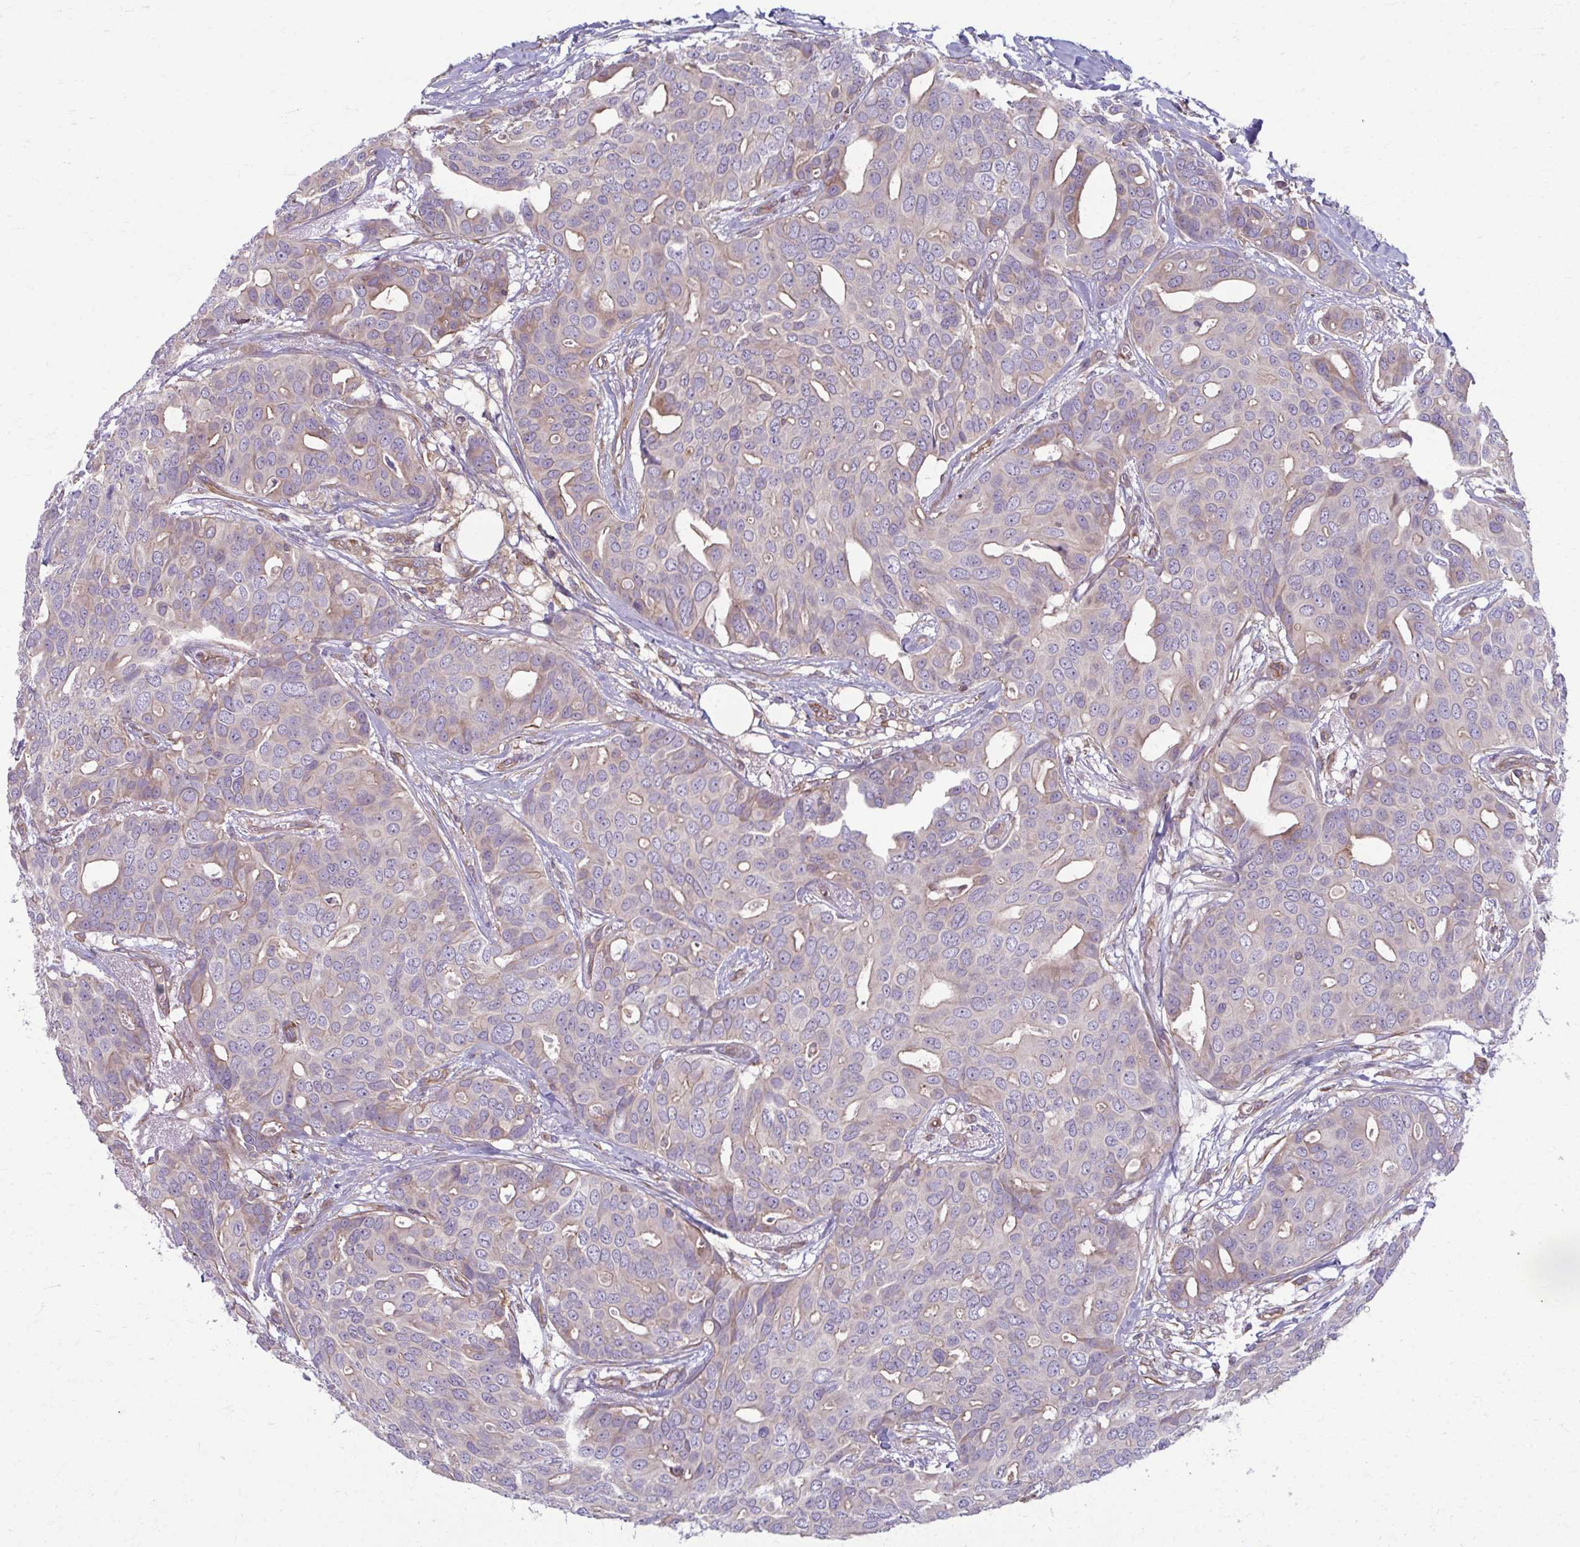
{"staining": {"intensity": "weak", "quantity": "<25%", "location": "cytoplasmic/membranous"}, "tissue": "breast cancer", "cell_type": "Tumor cells", "image_type": "cancer", "snomed": [{"axis": "morphology", "description": "Duct carcinoma"}, {"axis": "topography", "description": "Breast"}], "caption": "DAB immunohistochemical staining of invasive ductal carcinoma (breast) exhibits no significant staining in tumor cells.", "gene": "EID2B", "patient": {"sex": "female", "age": 54}}